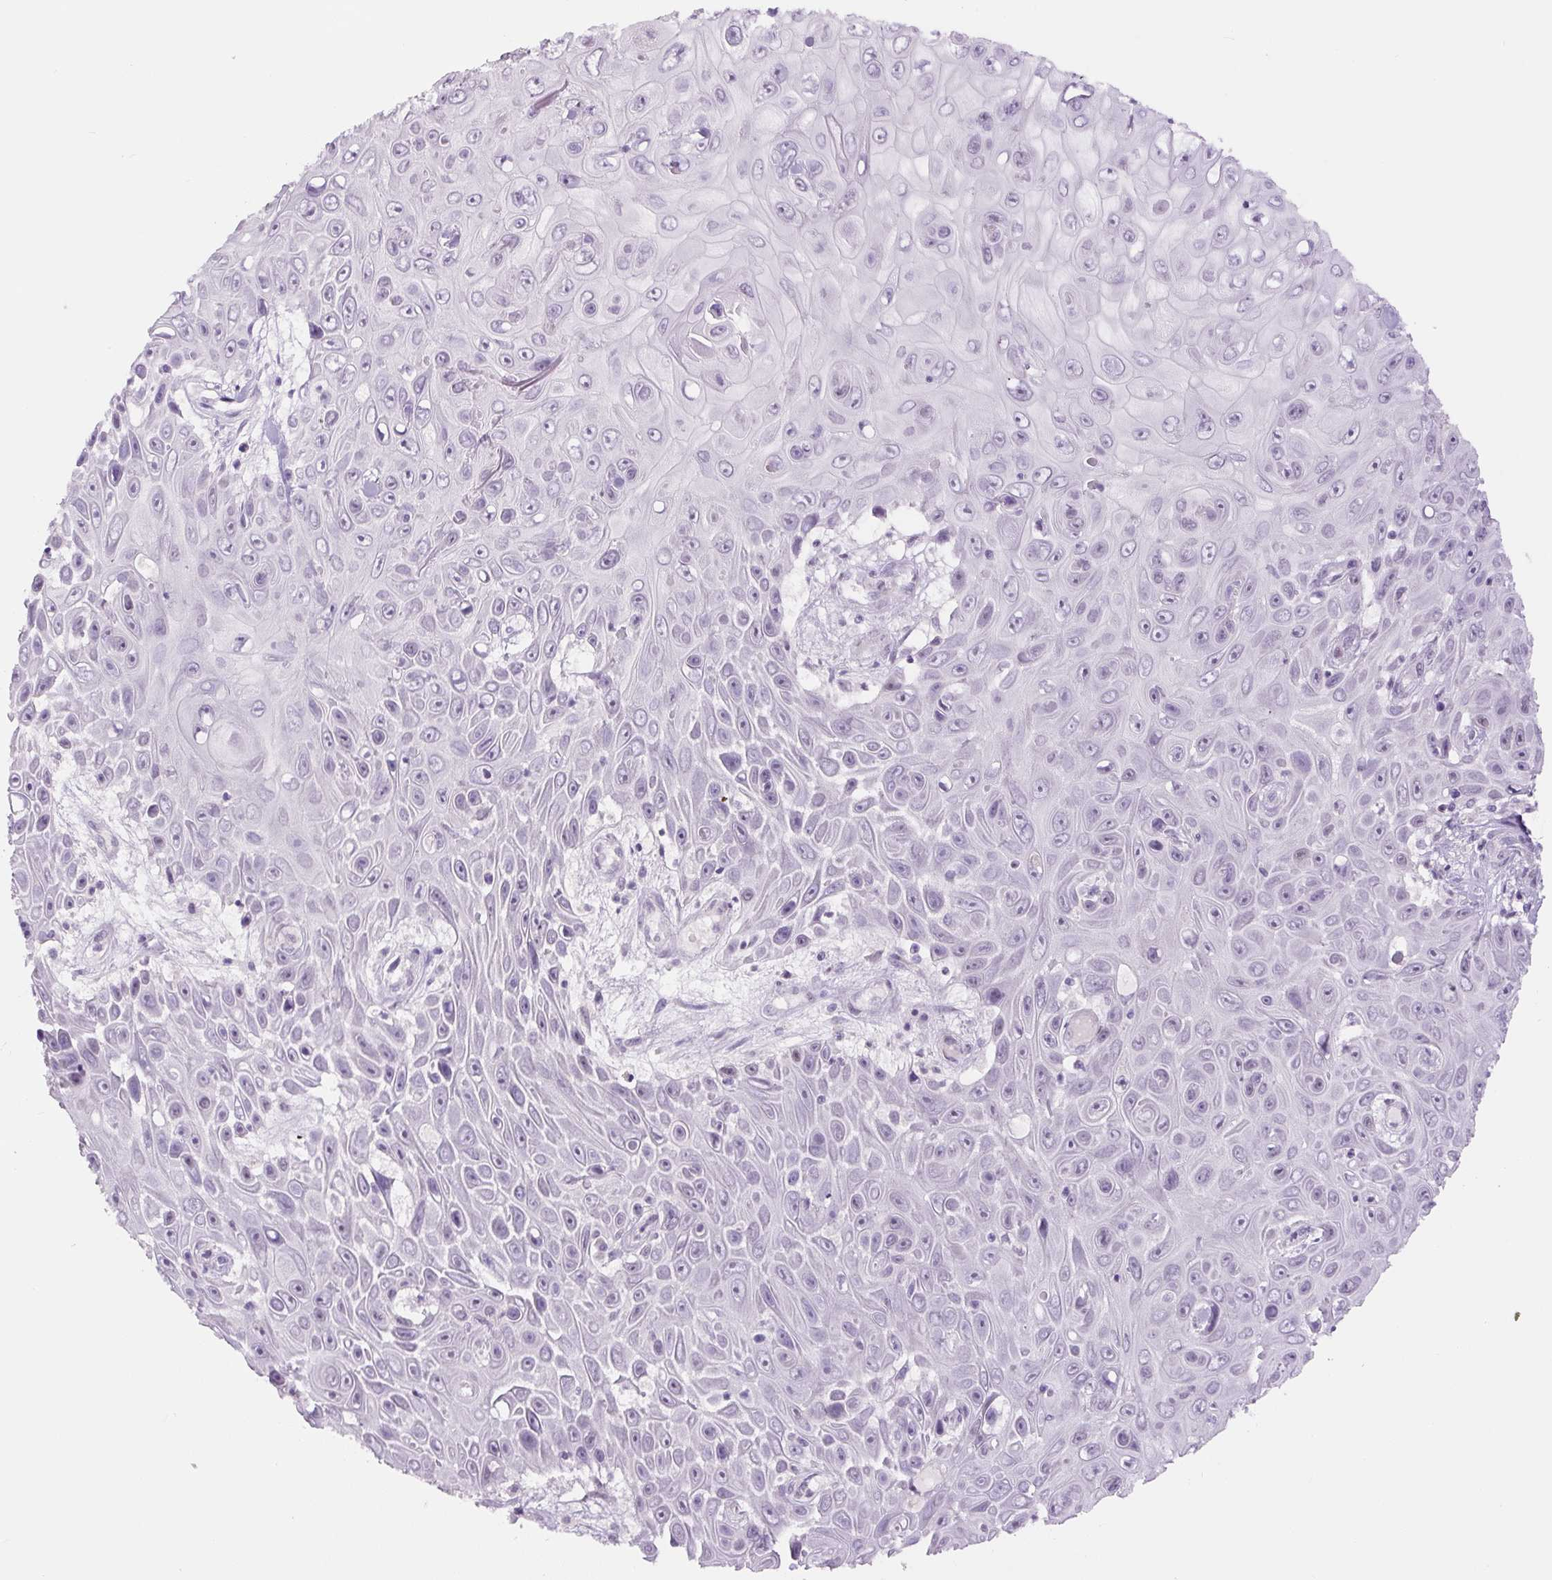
{"staining": {"intensity": "negative", "quantity": "none", "location": "none"}, "tissue": "skin cancer", "cell_type": "Tumor cells", "image_type": "cancer", "snomed": [{"axis": "morphology", "description": "Squamous cell carcinoma, NOS"}, {"axis": "topography", "description": "Skin"}], "caption": "High power microscopy image of an immunohistochemistry (IHC) histopathology image of skin cancer (squamous cell carcinoma), revealing no significant expression in tumor cells.", "gene": "SIX1", "patient": {"sex": "male", "age": 82}}